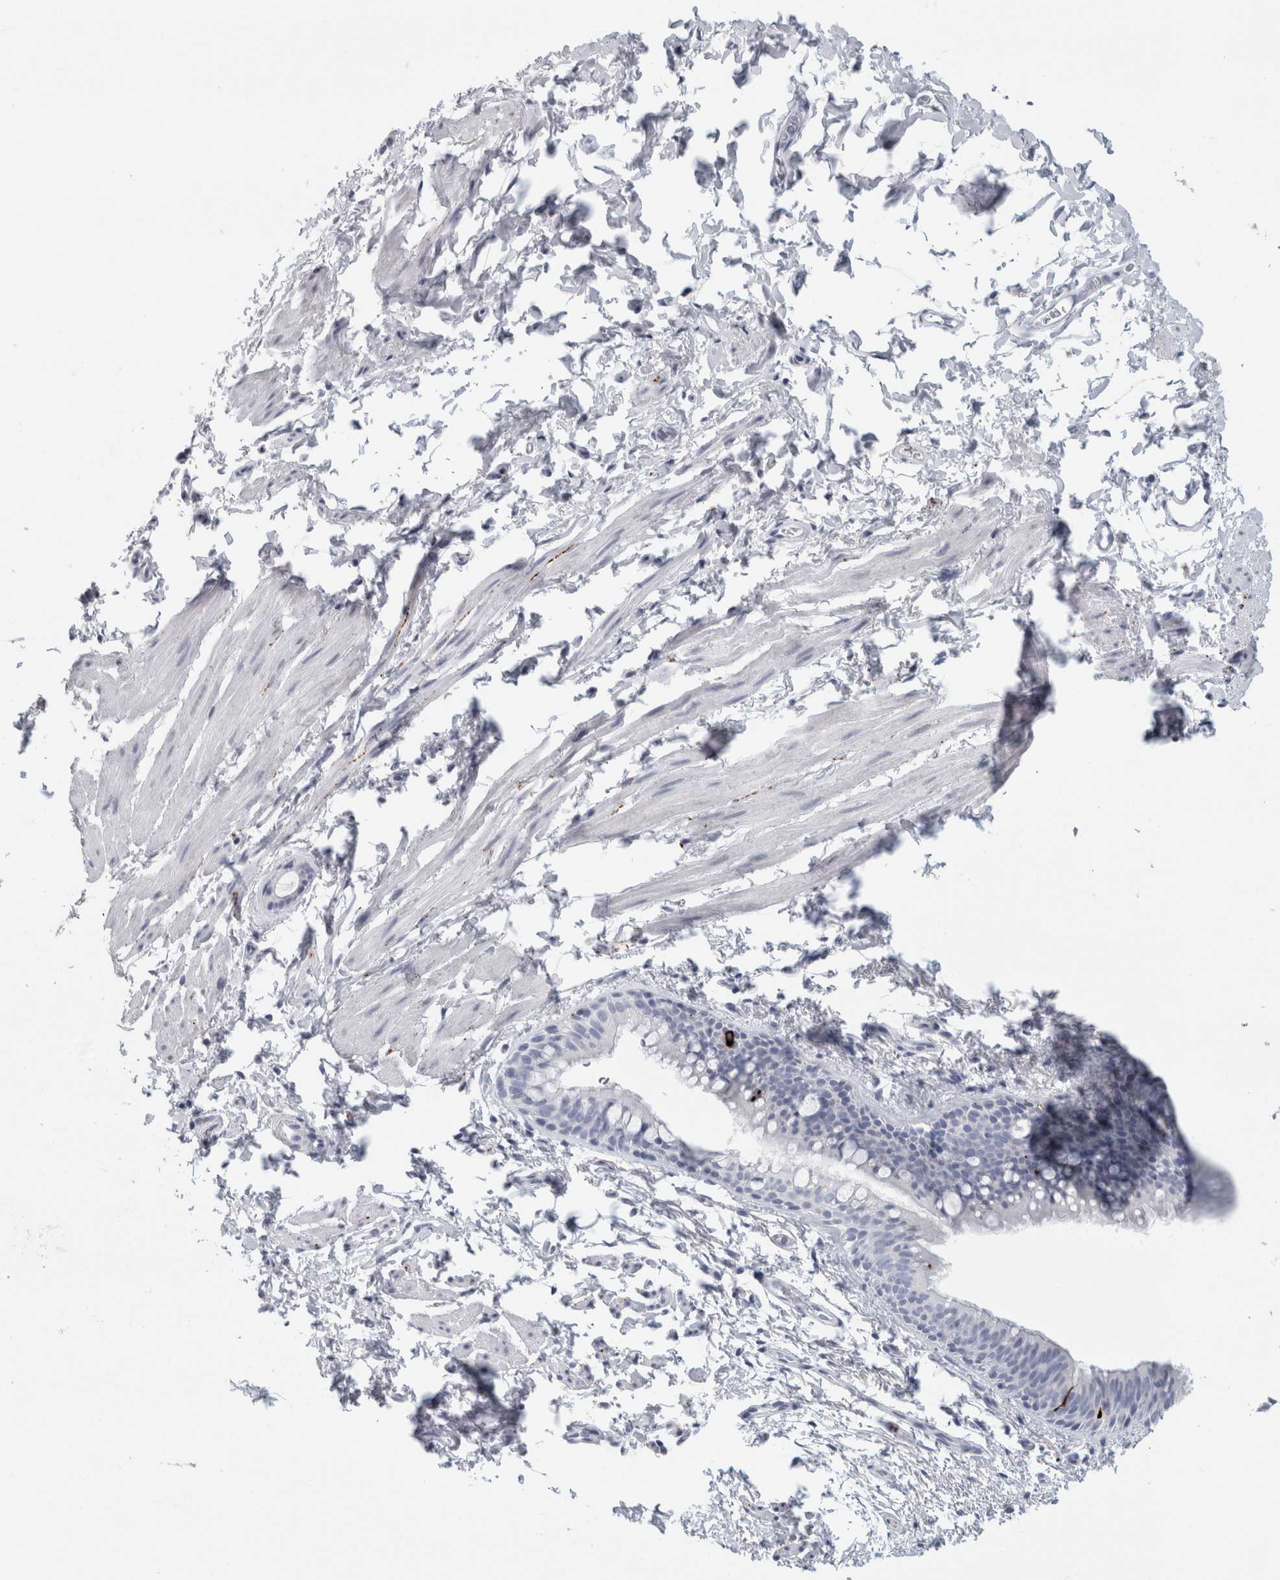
{"staining": {"intensity": "strong", "quantity": "<25%", "location": "cytoplasmic/membranous"}, "tissue": "bronchus", "cell_type": "Respiratory epithelial cells", "image_type": "normal", "snomed": [{"axis": "morphology", "description": "Normal tissue, NOS"}, {"axis": "topography", "description": "Cartilage tissue"}, {"axis": "topography", "description": "Bronchus"}, {"axis": "topography", "description": "Lung"}], "caption": "IHC of benign bronchus demonstrates medium levels of strong cytoplasmic/membranous positivity in about <25% of respiratory epithelial cells. (Stains: DAB (3,3'-diaminobenzidine) in brown, nuclei in blue, Microscopy: brightfield microscopy at high magnification).", "gene": "CPE", "patient": {"sex": "male", "age": 64}}